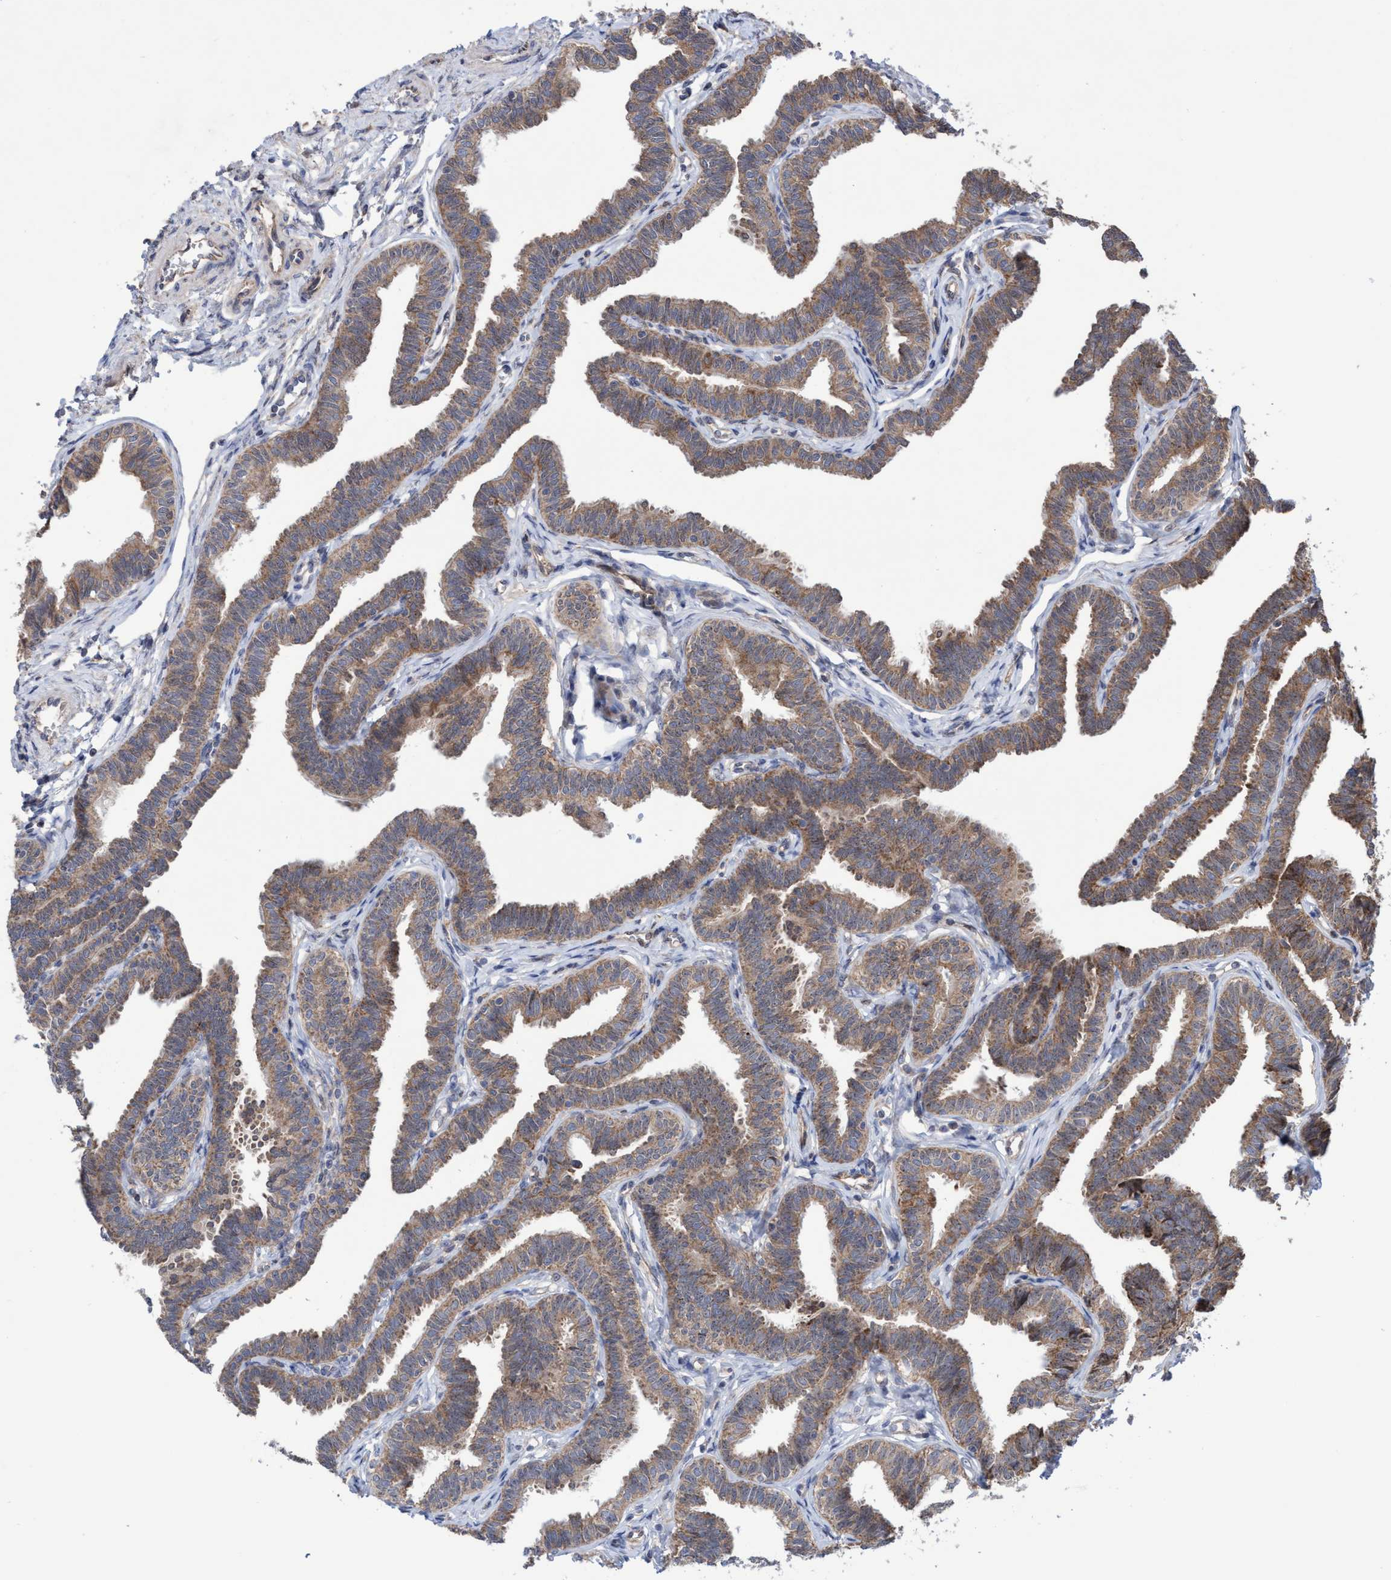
{"staining": {"intensity": "moderate", "quantity": ">75%", "location": "cytoplasmic/membranous,nuclear"}, "tissue": "fallopian tube", "cell_type": "Glandular cells", "image_type": "normal", "snomed": [{"axis": "morphology", "description": "Normal tissue, NOS"}, {"axis": "topography", "description": "Fallopian tube"}, {"axis": "topography", "description": "Ovary"}], "caption": "The image reveals immunohistochemical staining of normal fallopian tube. There is moderate cytoplasmic/membranous,nuclear expression is appreciated in about >75% of glandular cells.", "gene": "P2RY14", "patient": {"sex": "female", "age": 23}}